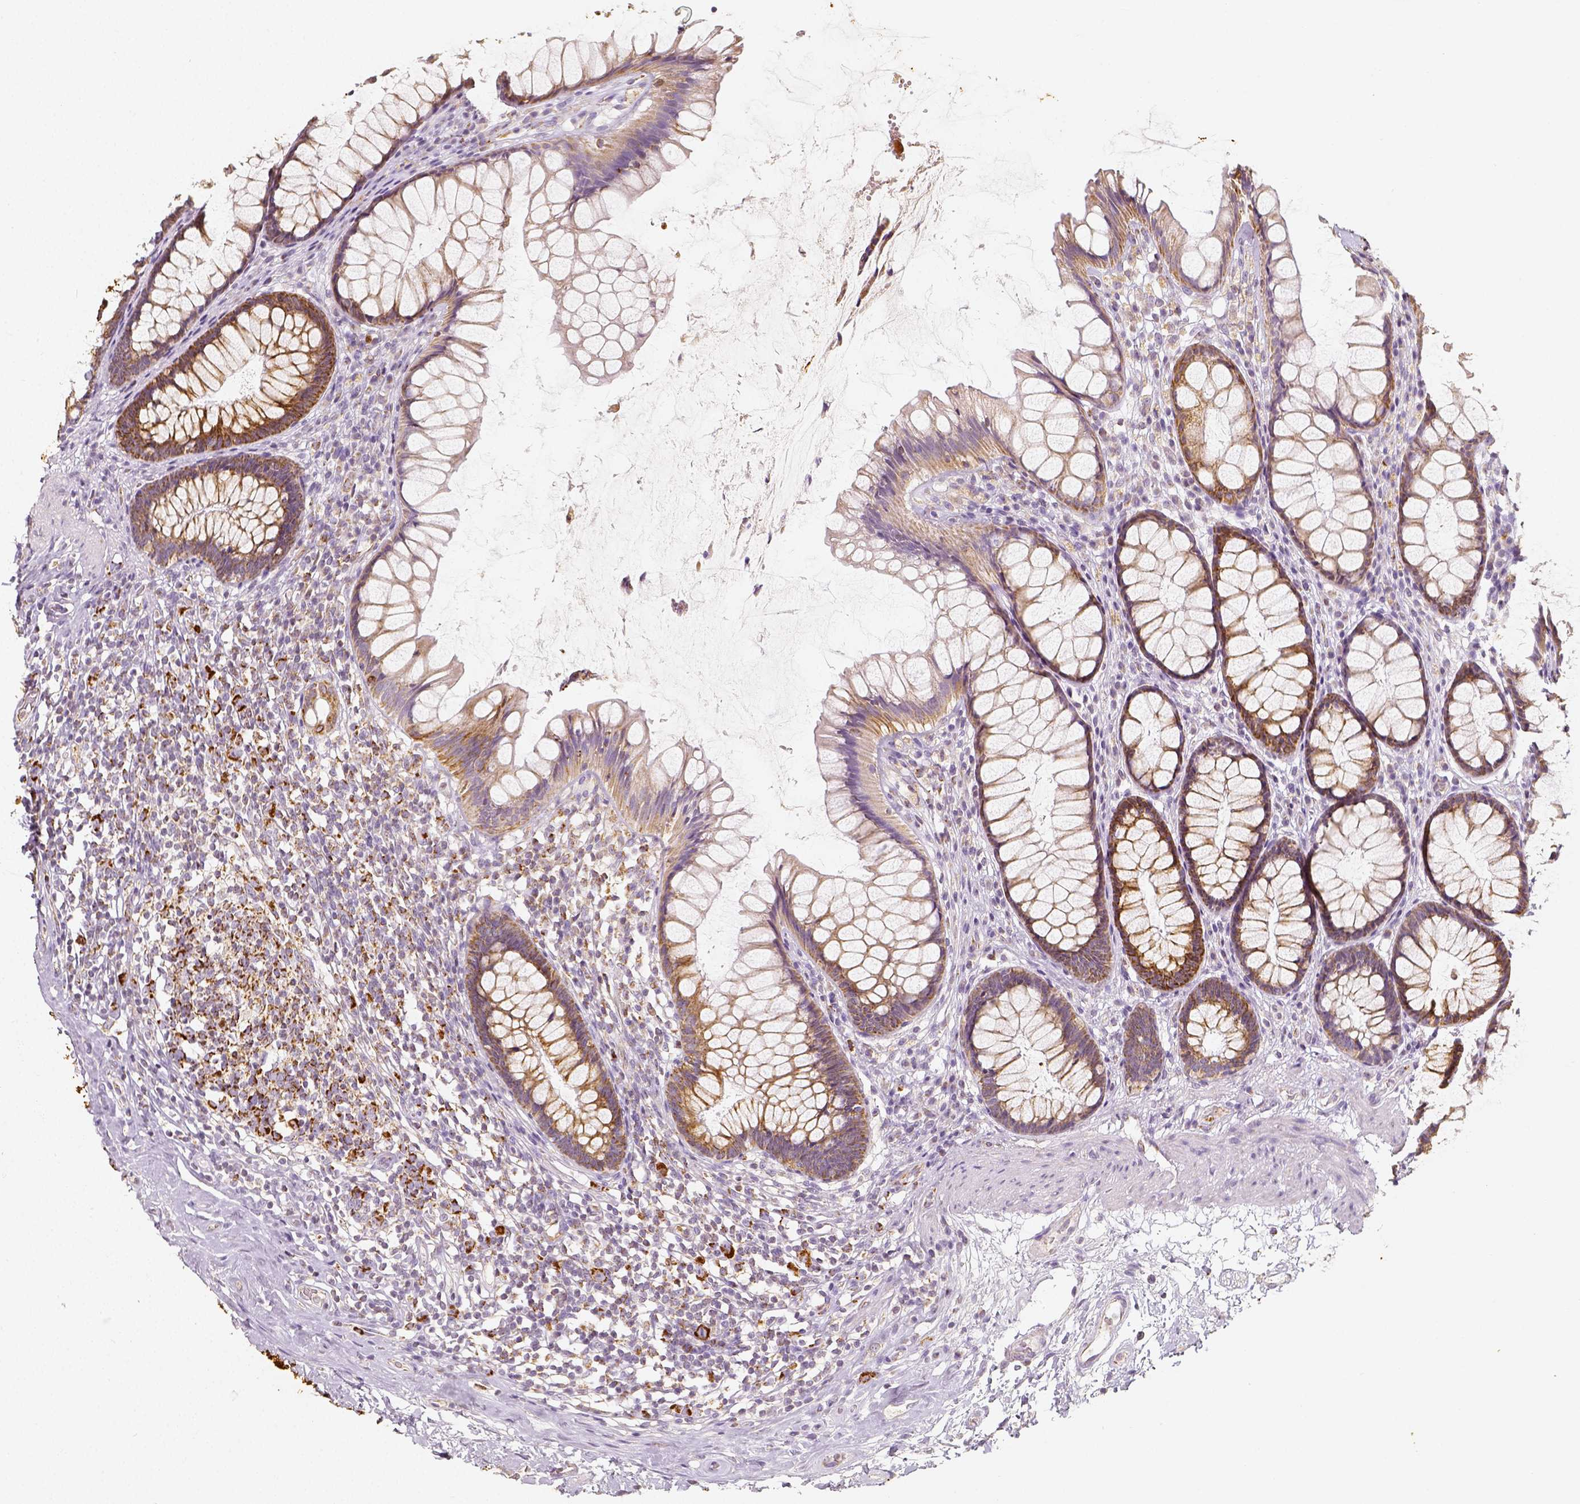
{"staining": {"intensity": "moderate", "quantity": ">75%", "location": "cytoplasmic/membranous"}, "tissue": "rectum", "cell_type": "Glandular cells", "image_type": "normal", "snomed": [{"axis": "morphology", "description": "Normal tissue, NOS"}, {"axis": "topography", "description": "Rectum"}], "caption": "The immunohistochemical stain highlights moderate cytoplasmic/membranous expression in glandular cells of unremarkable rectum.", "gene": "PGAM5", "patient": {"sex": "male", "age": 72}}